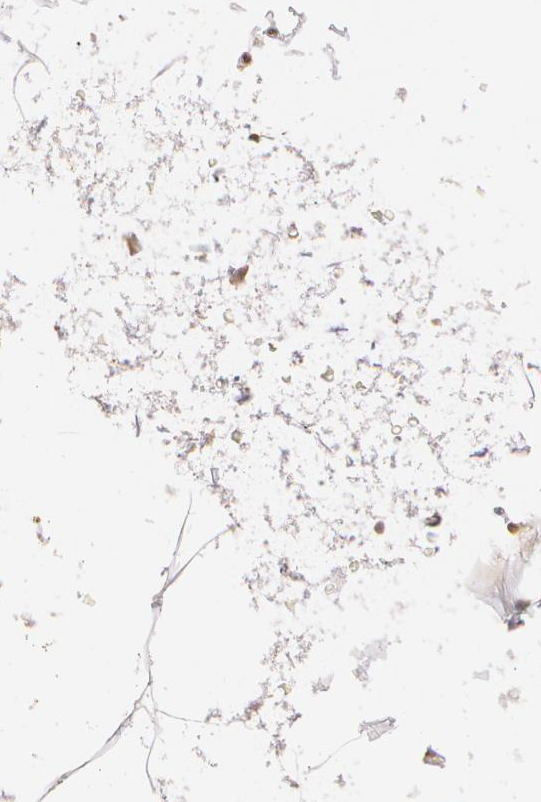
{"staining": {"intensity": "moderate", "quantity": "25%-75%", "location": "nuclear"}, "tissue": "adipose tissue", "cell_type": "Adipocytes", "image_type": "normal", "snomed": [{"axis": "morphology", "description": "Normal tissue, NOS"}, {"axis": "morphology", "description": "Duct carcinoma"}, {"axis": "topography", "description": "Breast"}, {"axis": "topography", "description": "Adipose tissue"}], "caption": "Immunohistochemical staining of normal human adipose tissue exhibits moderate nuclear protein positivity in approximately 25%-75% of adipocytes.", "gene": "VAV3", "patient": {"sex": "female", "age": 37}}